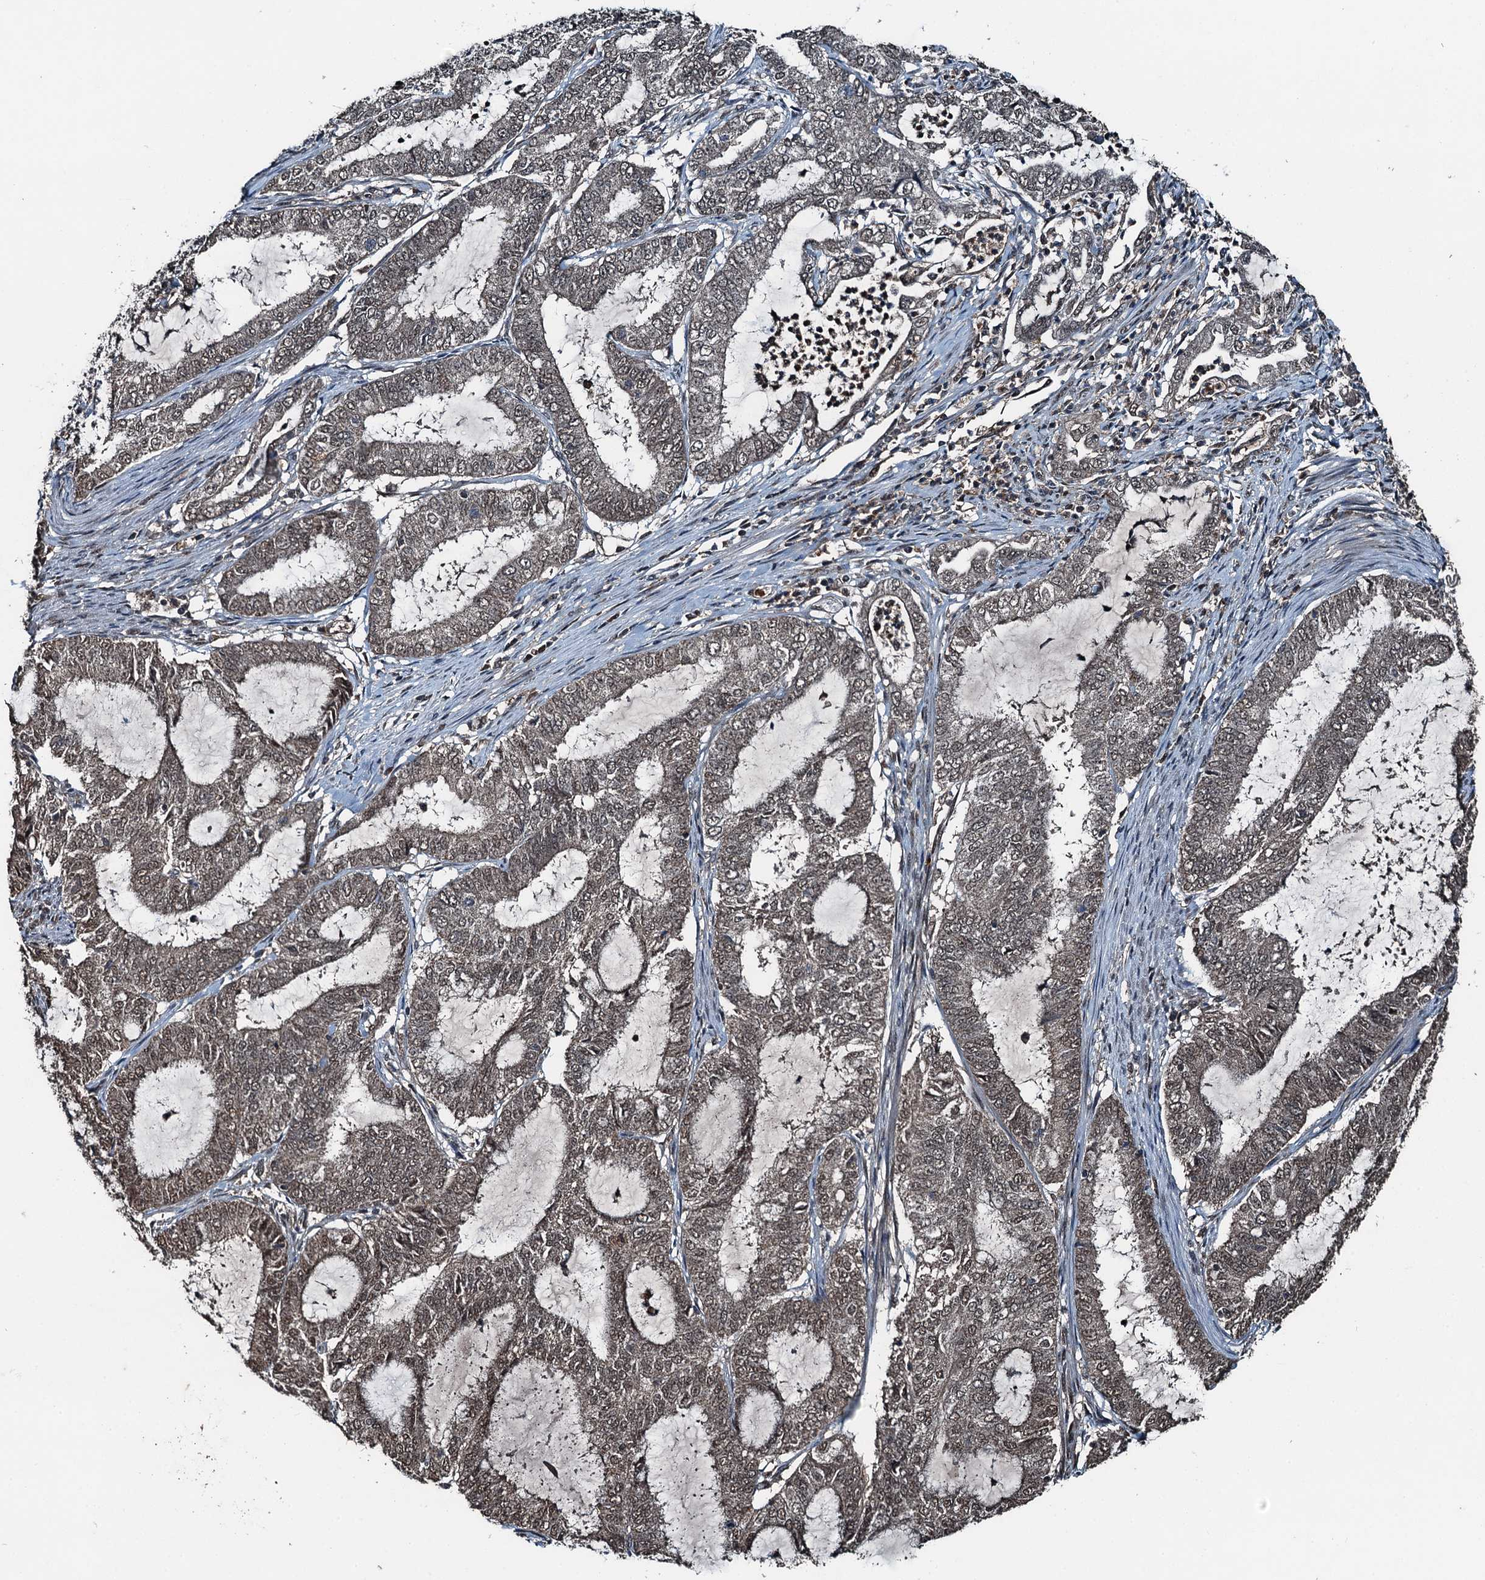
{"staining": {"intensity": "weak", "quantity": "25%-75%", "location": "nuclear"}, "tissue": "endometrial cancer", "cell_type": "Tumor cells", "image_type": "cancer", "snomed": [{"axis": "morphology", "description": "Adenocarcinoma, NOS"}, {"axis": "topography", "description": "Endometrium"}], "caption": "Immunohistochemical staining of human endometrial adenocarcinoma demonstrates weak nuclear protein expression in about 25%-75% of tumor cells.", "gene": "UBXN6", "patient": {"sex": "female", "age": 51}}